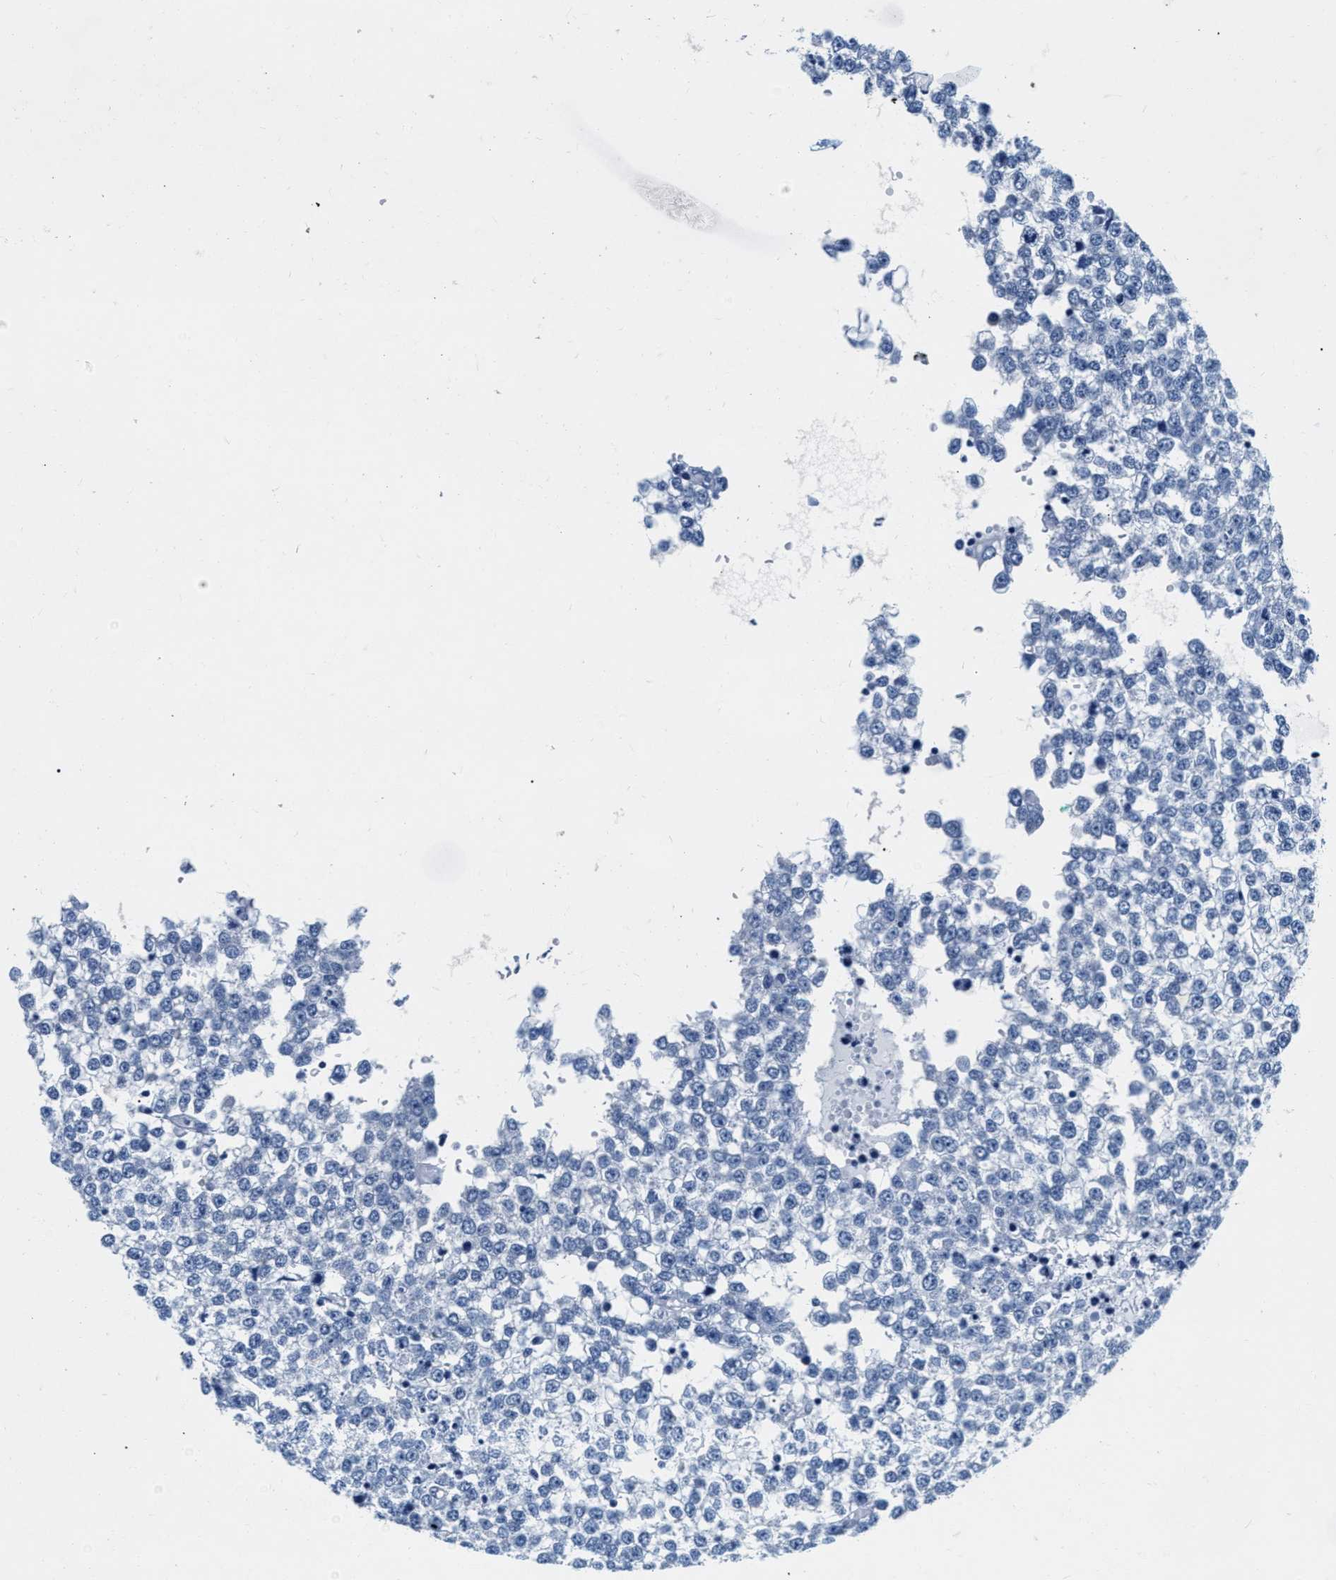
{"staining": {"intensity": "negative", "quantity": "none", "location": "none"}, "tissue": "testis cancer", "cell_type": "Tumor cells", "image_type": "cancer", "snomed": [{"axis": "morphology", "description": "Seminoma, NOS"}, {"axis": "topography", "description": "Testis"}], "caption": "A histopathology image of human testis cancer is negative for staining in tumor cells.", "gene": "EIF2AK2", "patient": {"sex": "male", "age": 65}}